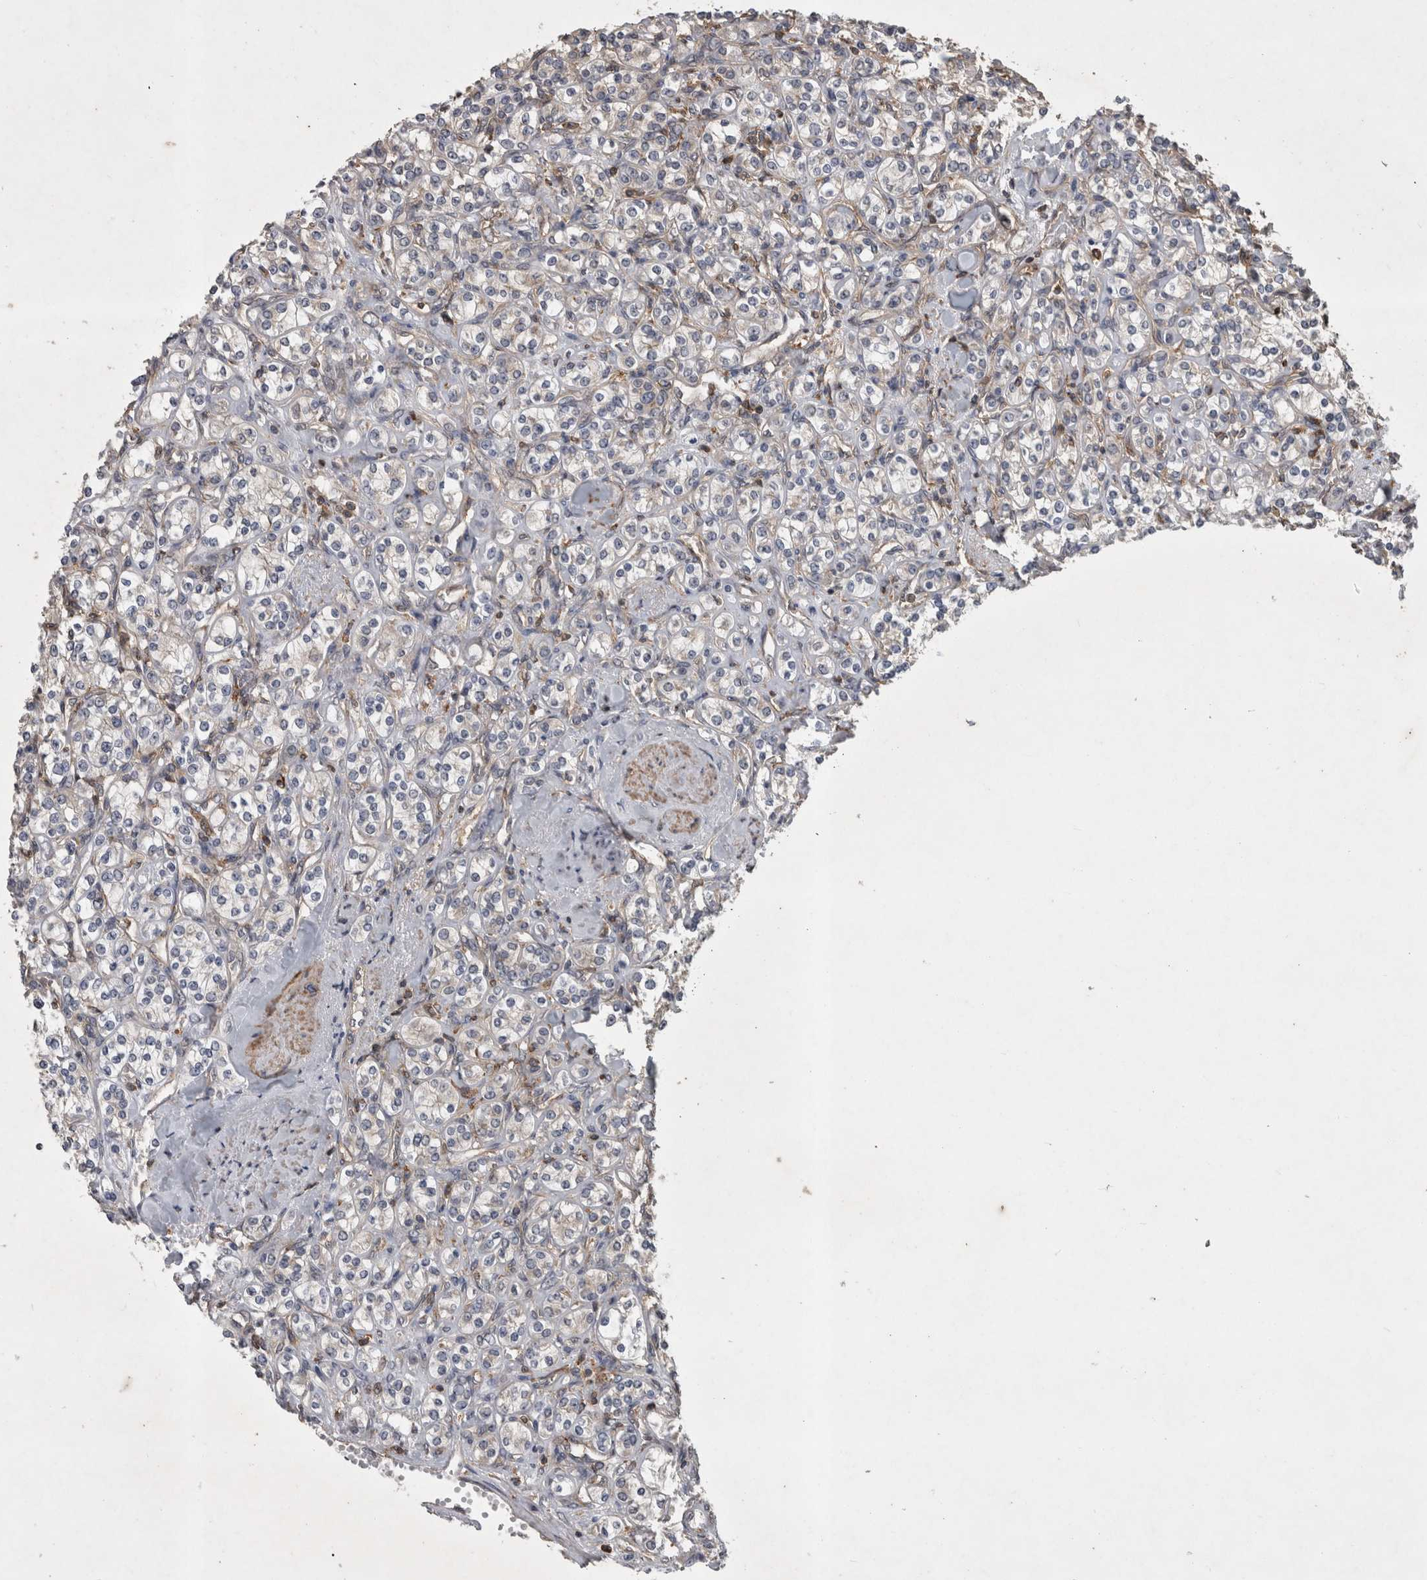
{"staining": {"intensity": "negative", "quantity": "none", "location": "none"}, "tissue": "renal cancer", "cell_type": "Tumor cells", "image_type": "cancer", "snomed": [{"axis": "morphology", "description": "Adenocarcinoma, NOS"}, {"axis": "topography", "description": "Kidney"}], "caption": "This is an immunohistochemistry photomicrograph of adenocarcinoma (renal). There is no expression in tumor cells.", "gene": "SPATA48", "patient": {"sex": "male", "age": 77}}